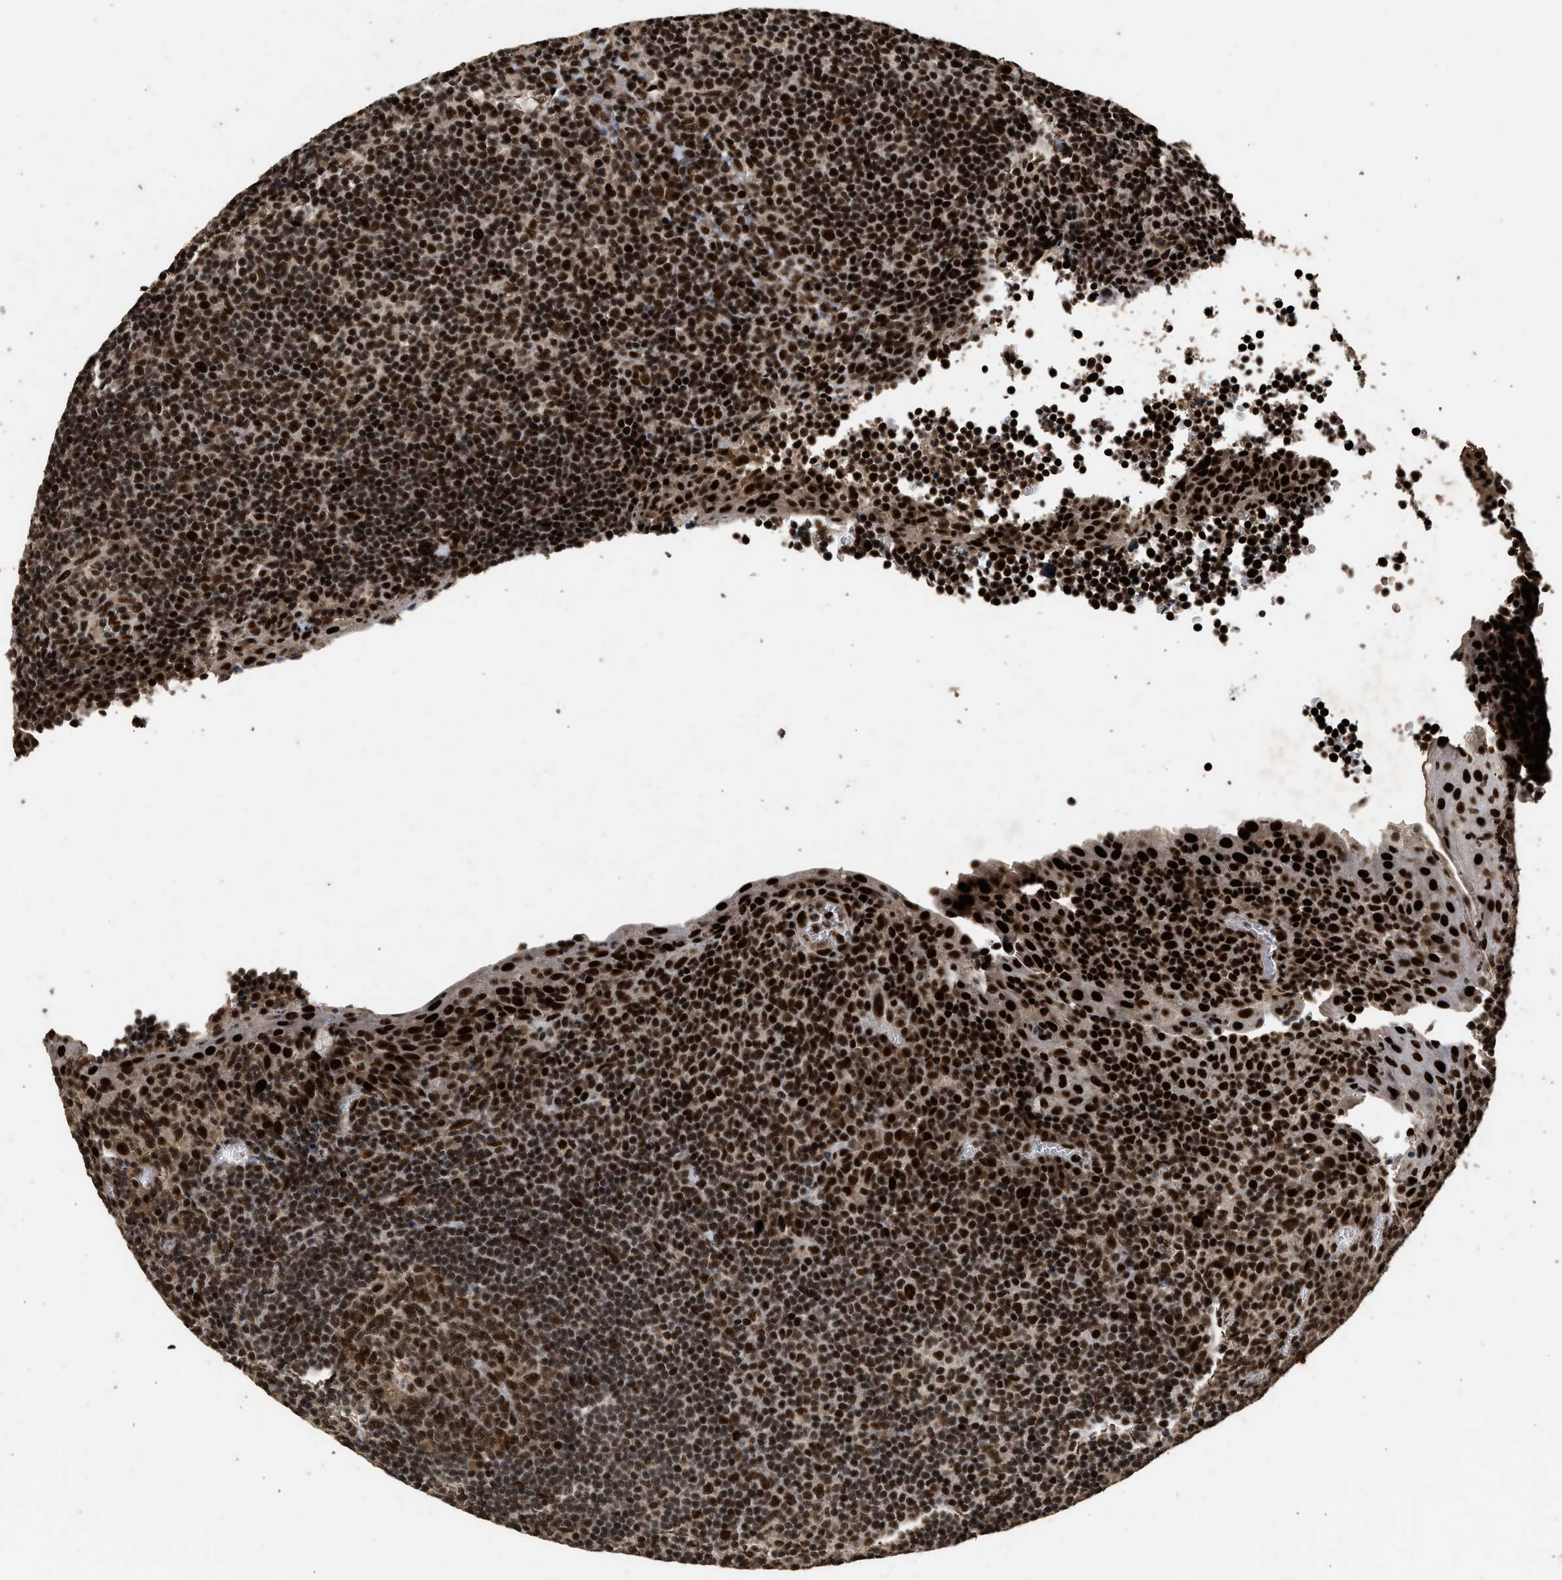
{"staining": {"intensity": "strong", "quantity": ">75%", "location": "nuclear"}, "tissue": "tonsil", "cell_type": "Germinal center cells", "image_type": "normal", "snomed": [{"axis": "morphology", "description": "Normal tissue, NOS"}, {"axis": "topography", "description": "Tonsil"}], "caption": "Immunohistochemistry (IHC) (DAB (3,3'-diaminobenzidine)) staining of normal human tonsil displays strong nuclear protein positivity in about >75% of germinal center cells. (IHC, brightfield microscopy, high magnification).", "gene": "PPP4R3B", "patient": {"sex": "male", "age": 37}}